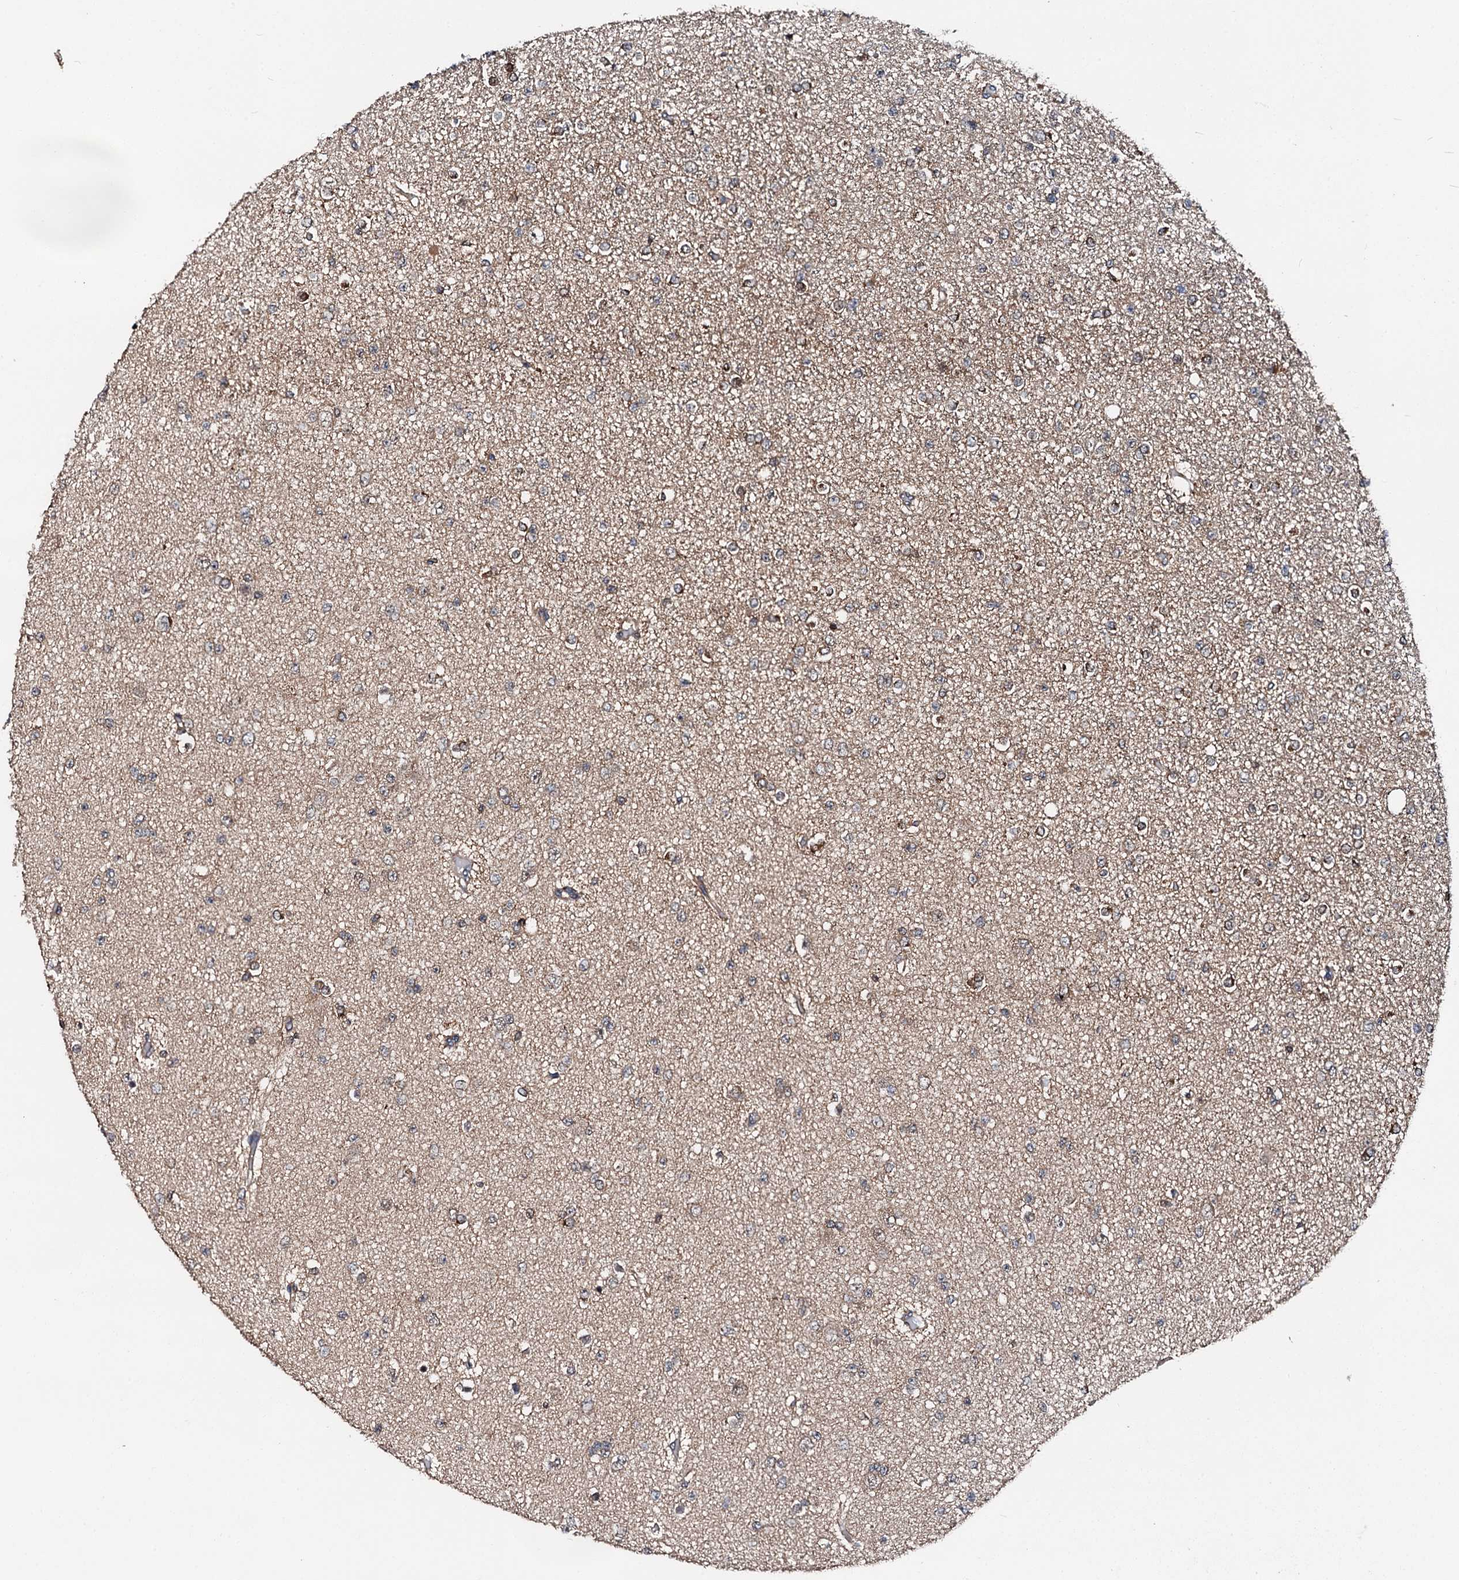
{"staining": {"intensity": "negative", "quantity": "none", "location": "none"}, "tissue": "glioma", "cell_type": "Tumor cells", "image_type": "cancer", "snomed": [{"axis": "morphology", "description": "Glioma, malignant, Low grade"}, {"axis": "topography", "description": "Brain"}], "caption": "High magnification brightfield microscopy of malignant glioma (low-grade) stained with DAB (brown) and counterstained with hematoxylin (blue): tumor cells show no significant expression.", "gene": "FGD4", "patient": {"sex": "female", "age": 22}}